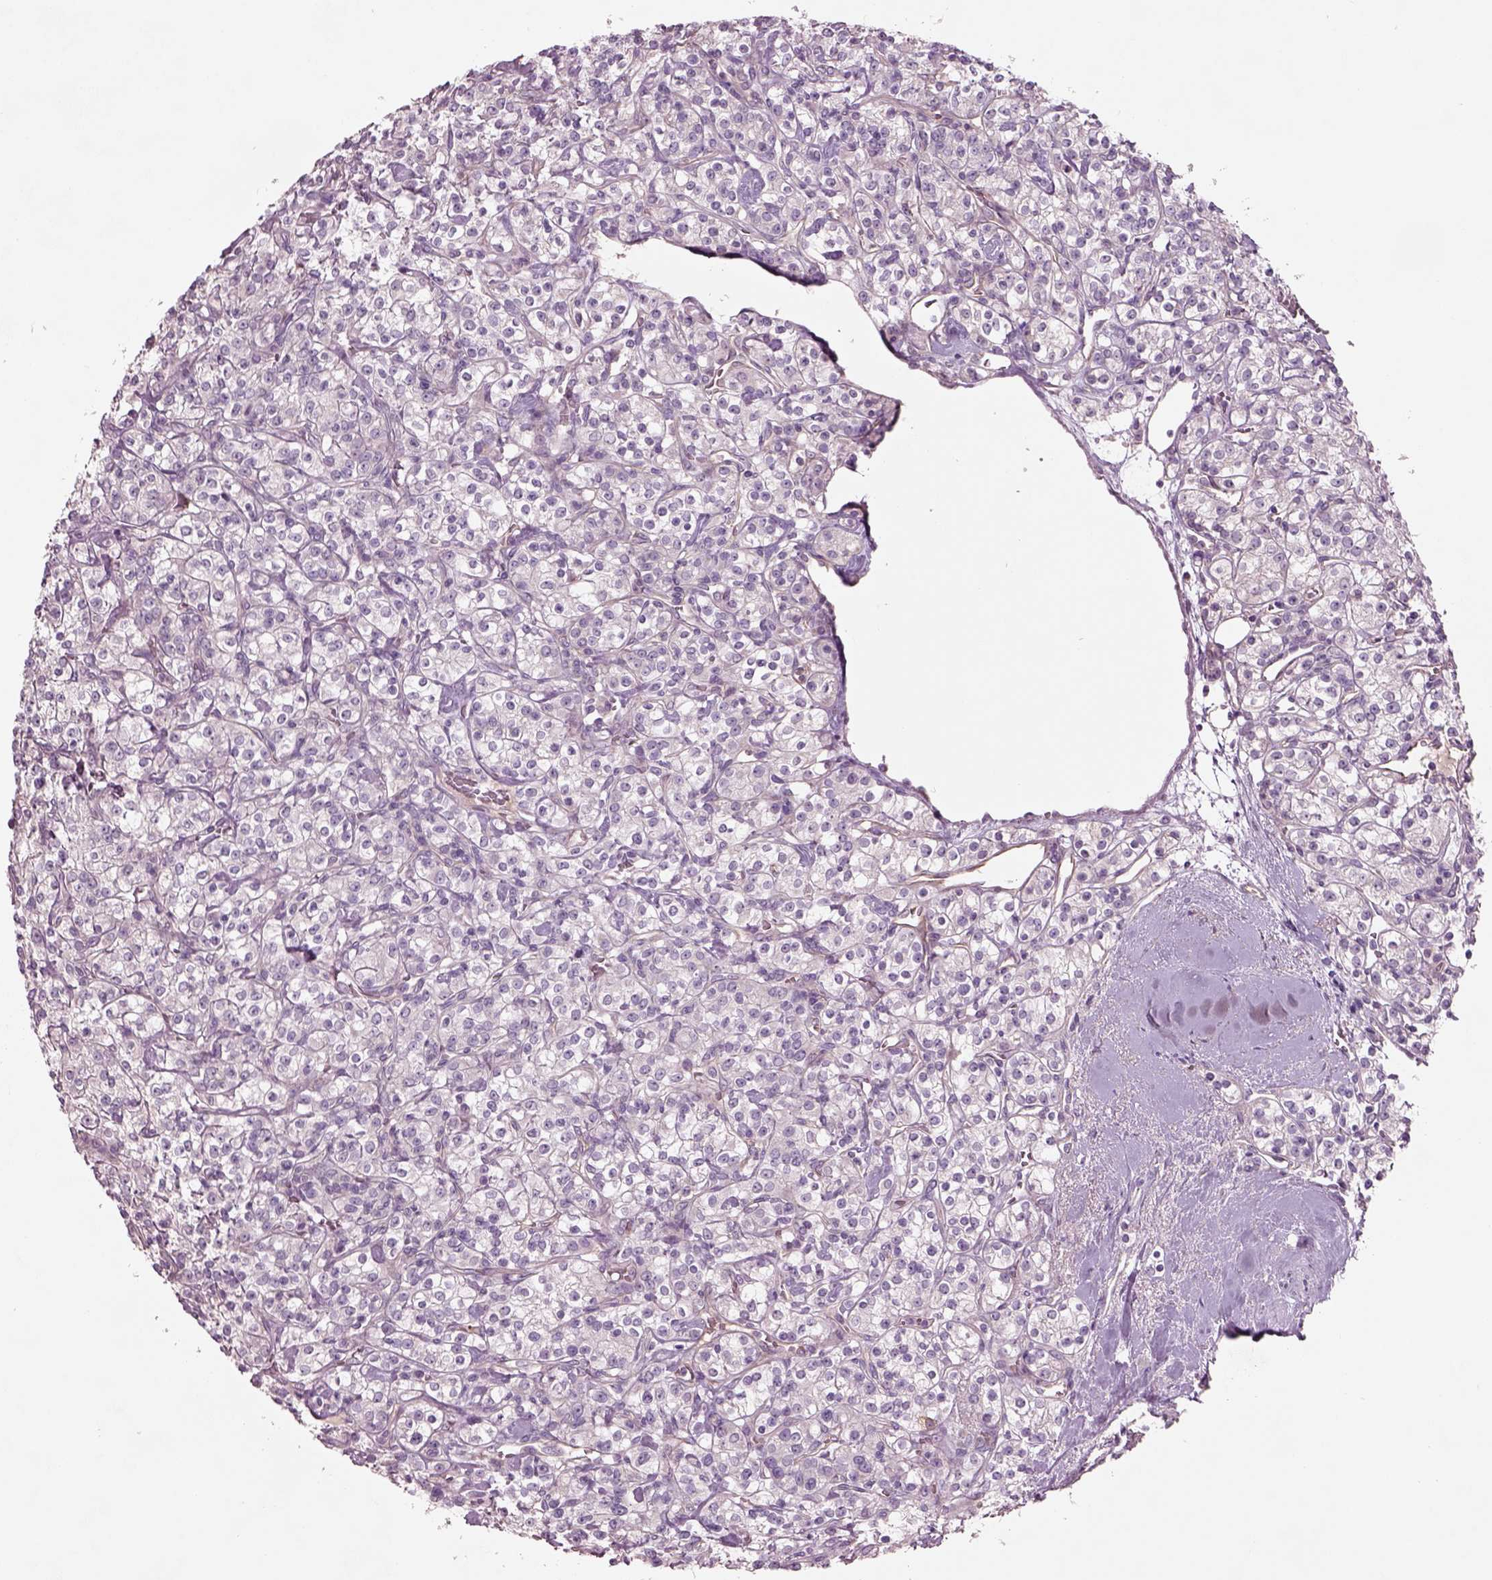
{"staining": {"intensity": "negative", "quantity": "none", "location": "none"}, "tissue": "renal cancer", "cell_type": "Tumor cells", "image_type": "cancer", "snomed": [{"axis": "morphology", "description": "Adenocarcinoma, NOS"}, {"axis": "topography", "description": "Kidney"}], "caption": "Renal adenocarcinoma stained for a protein using immunohistochemistry (IHC) demonstrates no staining tumor cells.", "gene": "DUOXA2", "patient": {"sex": "male", "age": 77}}